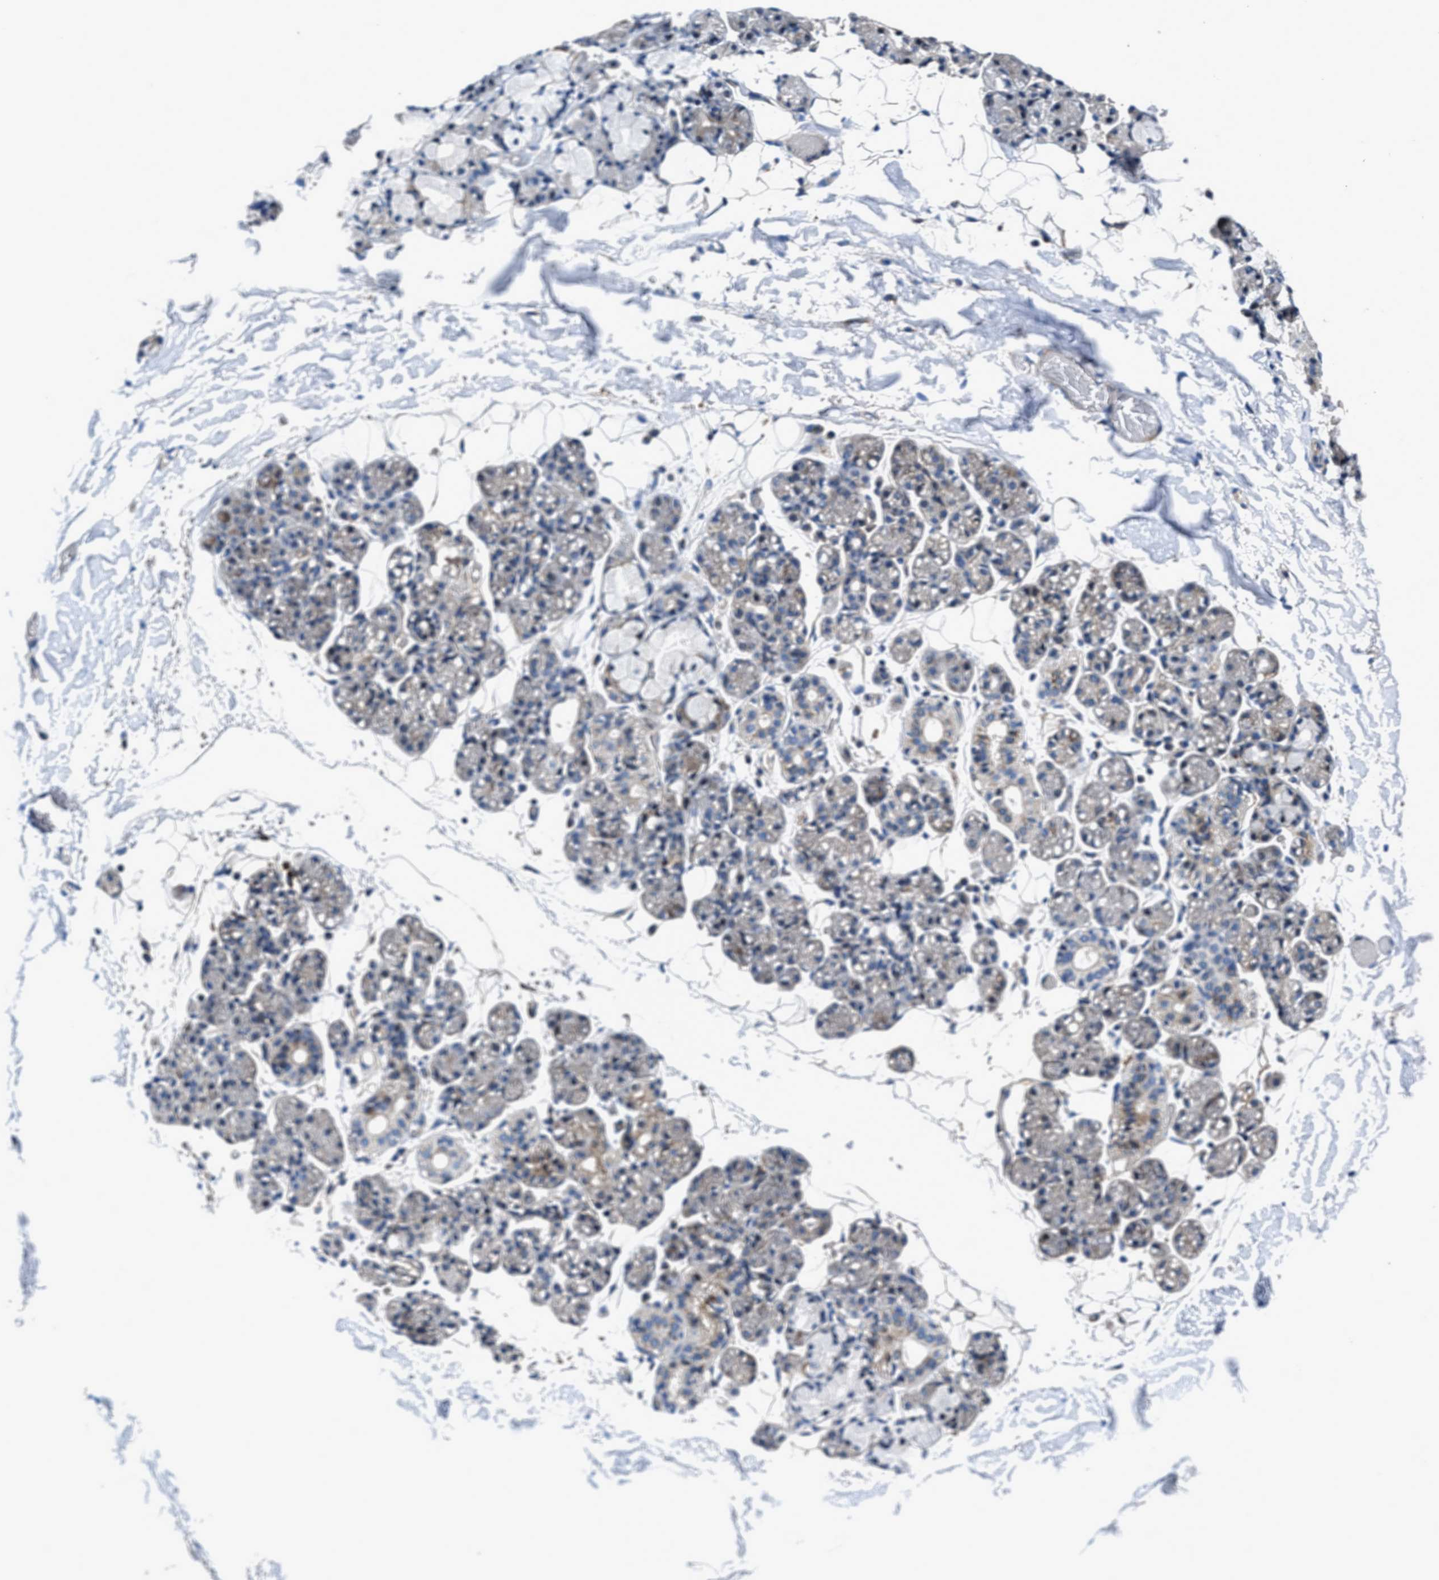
{"staining": {"intensity": "strong", "quantity": "25%-75%", "location": "cytoplasmic/membranous"}, "tissue": "salivary gland", "cell_type": "Glandular cells", "image_type": "normal", "snomed": [{"axis": "morphology", "description": "Normal tissue, NOS"}, {"axis": "topography", "description": "Salivary gland"}], "caption": "DAB immunohistochemical staining of benign human salivary gland reveals strong cytoplasmic/membranous protein expression in approximately 25%-75% of glandular cells.", "gene": "C2orf66", "patient": {"sex": "male", "age": 63}}